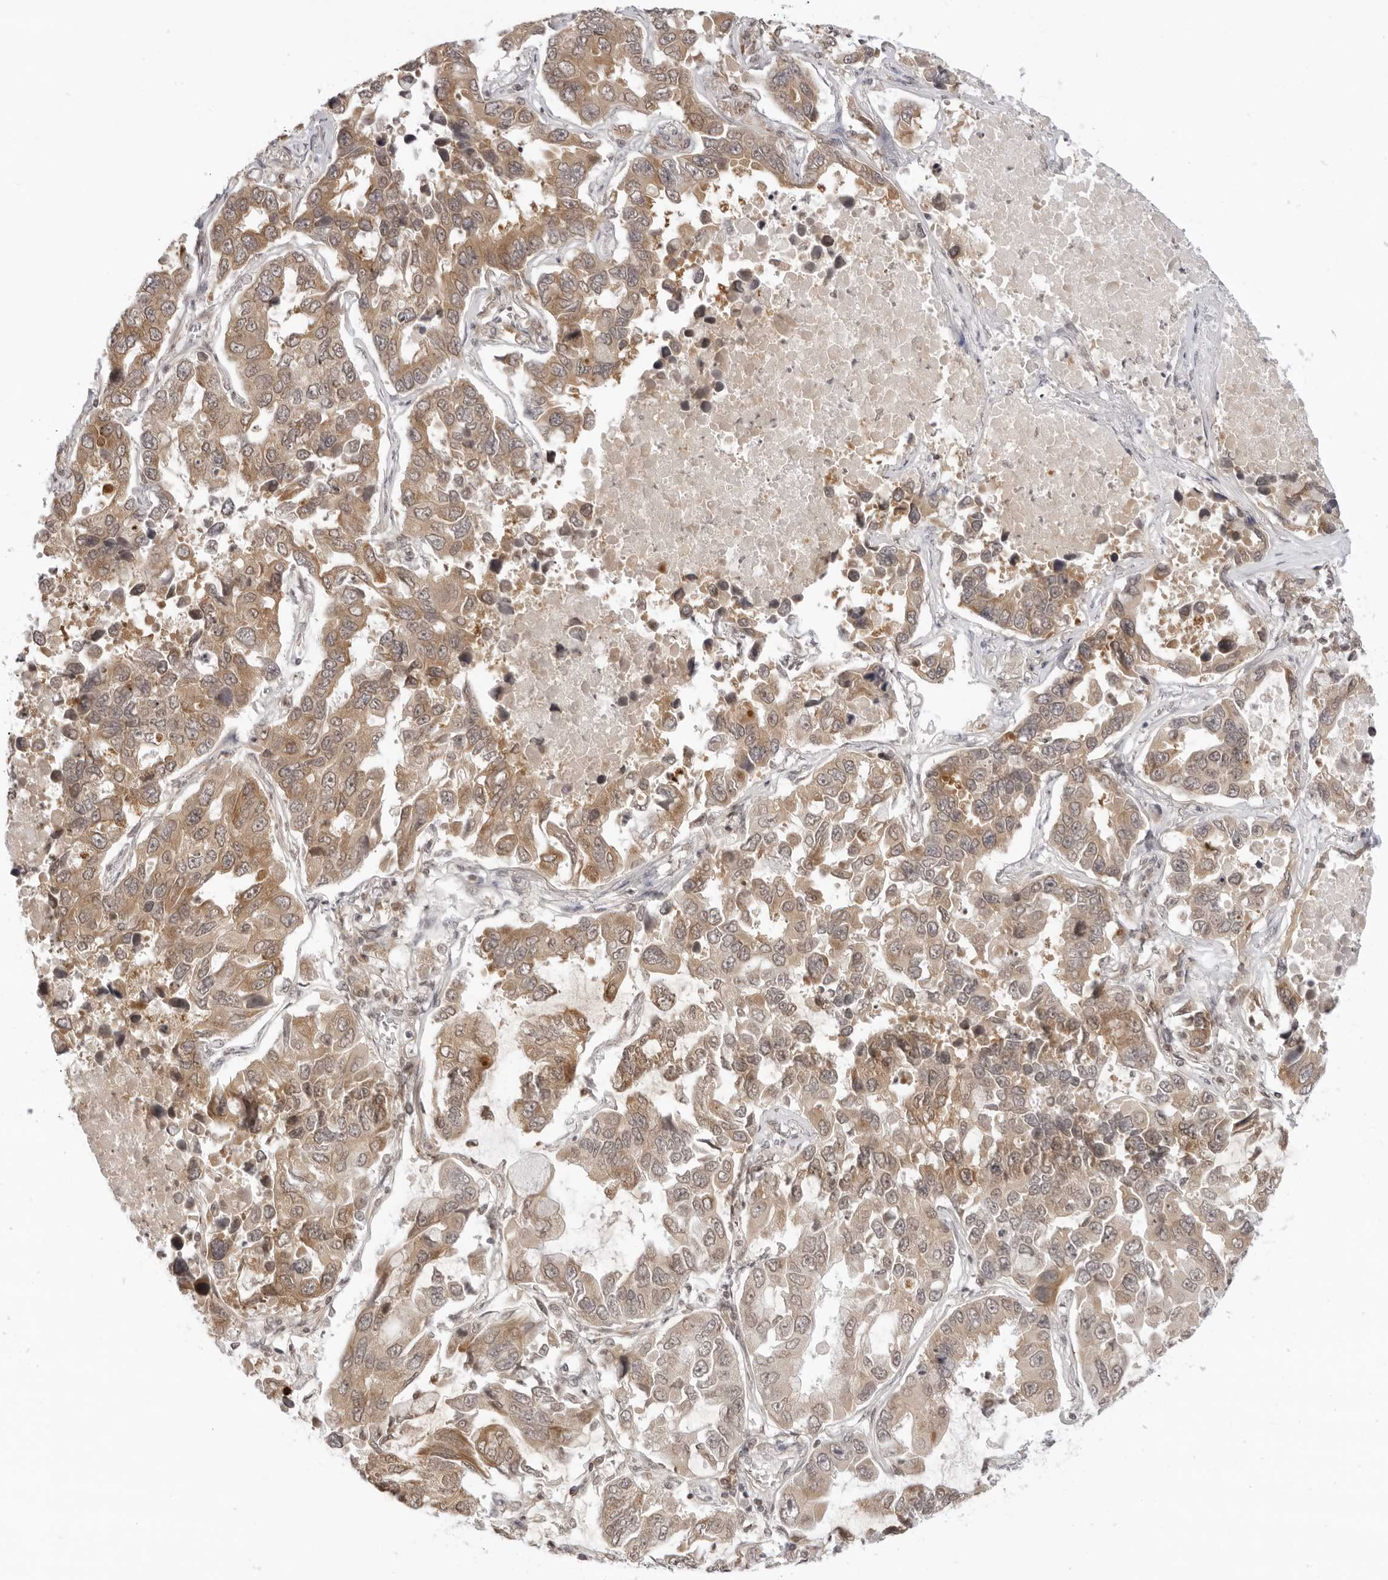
{"staining": {"intensity": "moderate", "quantity": ">75%", "location": "cytoplasmic/membranous"}, "tissue": "lung cancer", "cell_type": "Tumor cells", "image_type": "cancer", "snomed": [{"axis": "morphology", "description": "Adenocarcinoma, NOS"}, {"axis": "topography", "description": "Lung"}], "caption": "Human adenocarcinoma (lung) stained with a protein marker shows moderate staining in tumor cells.", "gene": "PRRC2C", "patient": {"sex": "male", "age": 64}}